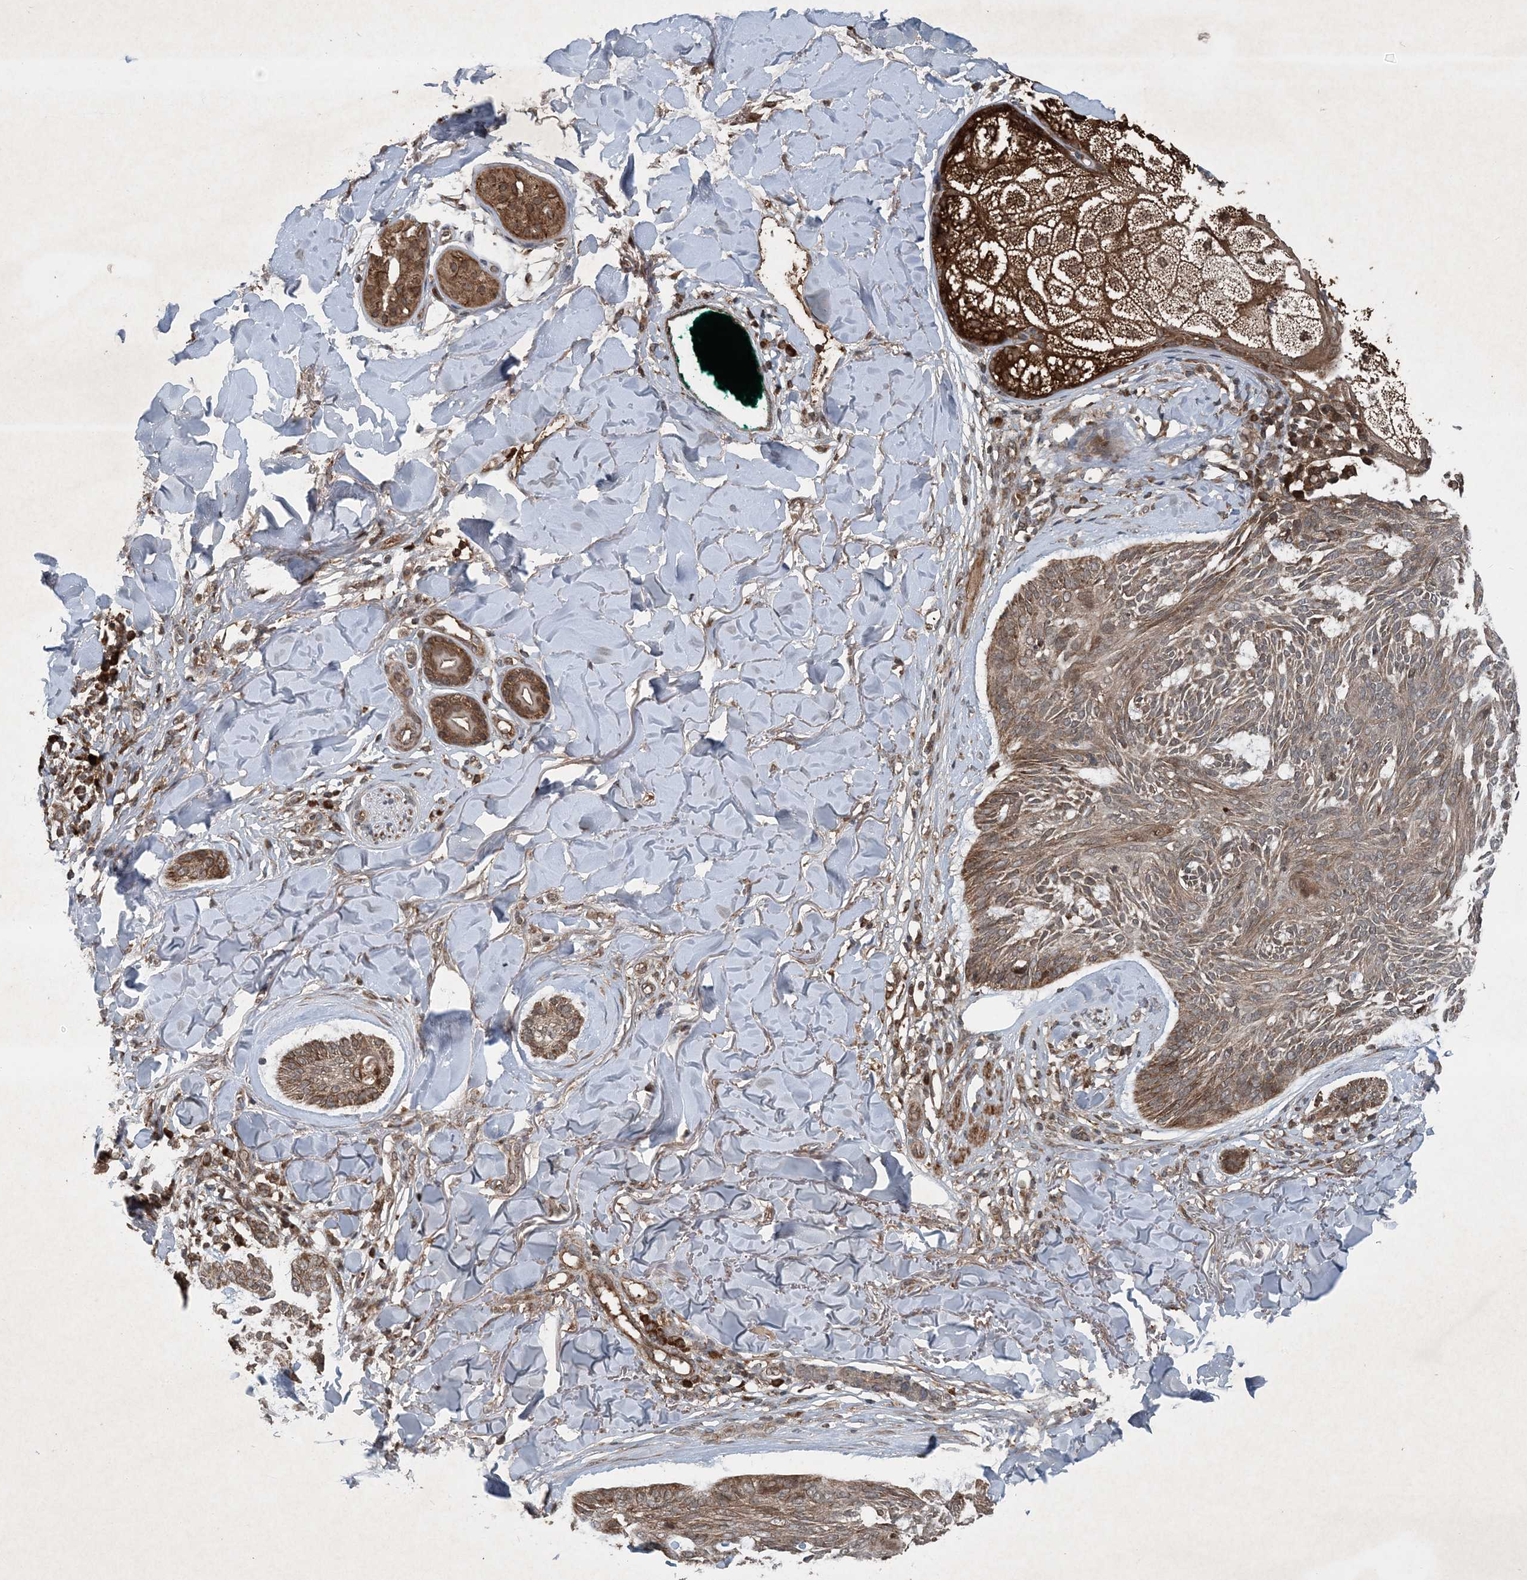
{"staining": {"intensity": "moderate", "quantity": ">75%", "location": "cytoplasmic/membranous"}, "tissue": "skin cancer", "cell_type": "Tumor cells", "image_type": "cancer", "snomed": [{"axis": "morphology", "description": "Basal cell carcinoma"}, {"axis": "topography", "description": "Skin"}], "caption": "IHC photomicrograph of skin cancer (basal cell carcinoma) stained for a protein (brown), which displays medium levels of moderate cytoplasmic/membranous expression in approximately >75% of tumor cells.", "gene": "GNG5", "patient": {"sex": "male", "age": 43}}